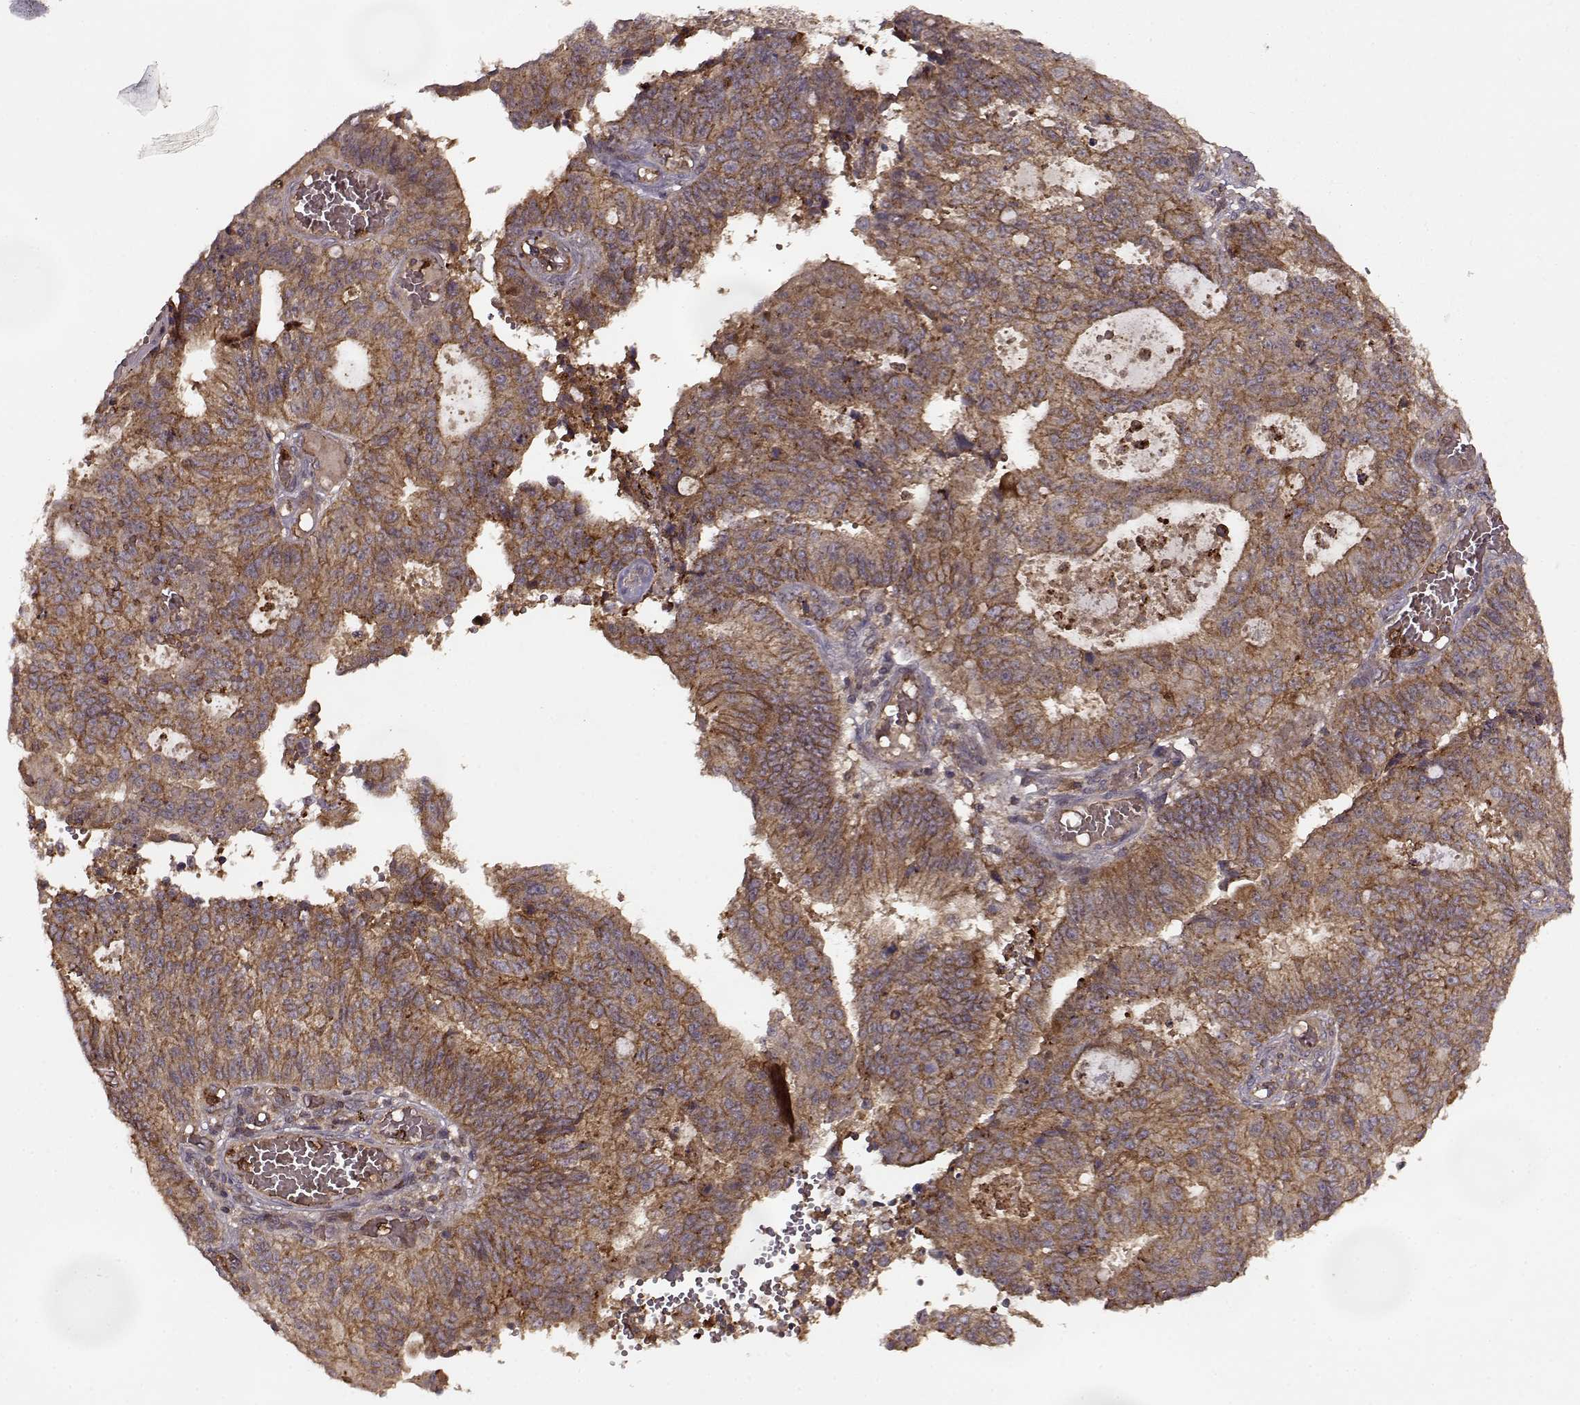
{"staining": {"intensity": "moderate", "quantity": ">75%", "location": "cytoplasmic/membranous"}, "tissue": "endometrial cancer", "cell_type": "Tumor cells", "image_type": "cancer", "snomed": [{"axis": "morphology", "description": "Adenocarcinoma, NOS"}, {"axis": "topography", "description": "Endometrium"}], "caption": "DAB immunohistochemical staining of human endometrial adenocarcinoma shows moderate cytoplasmic/membranous protein expression in about >75% of tumor cells.", "gene": "IFRD2", "patient": {"sex": "female", "age": 82}}